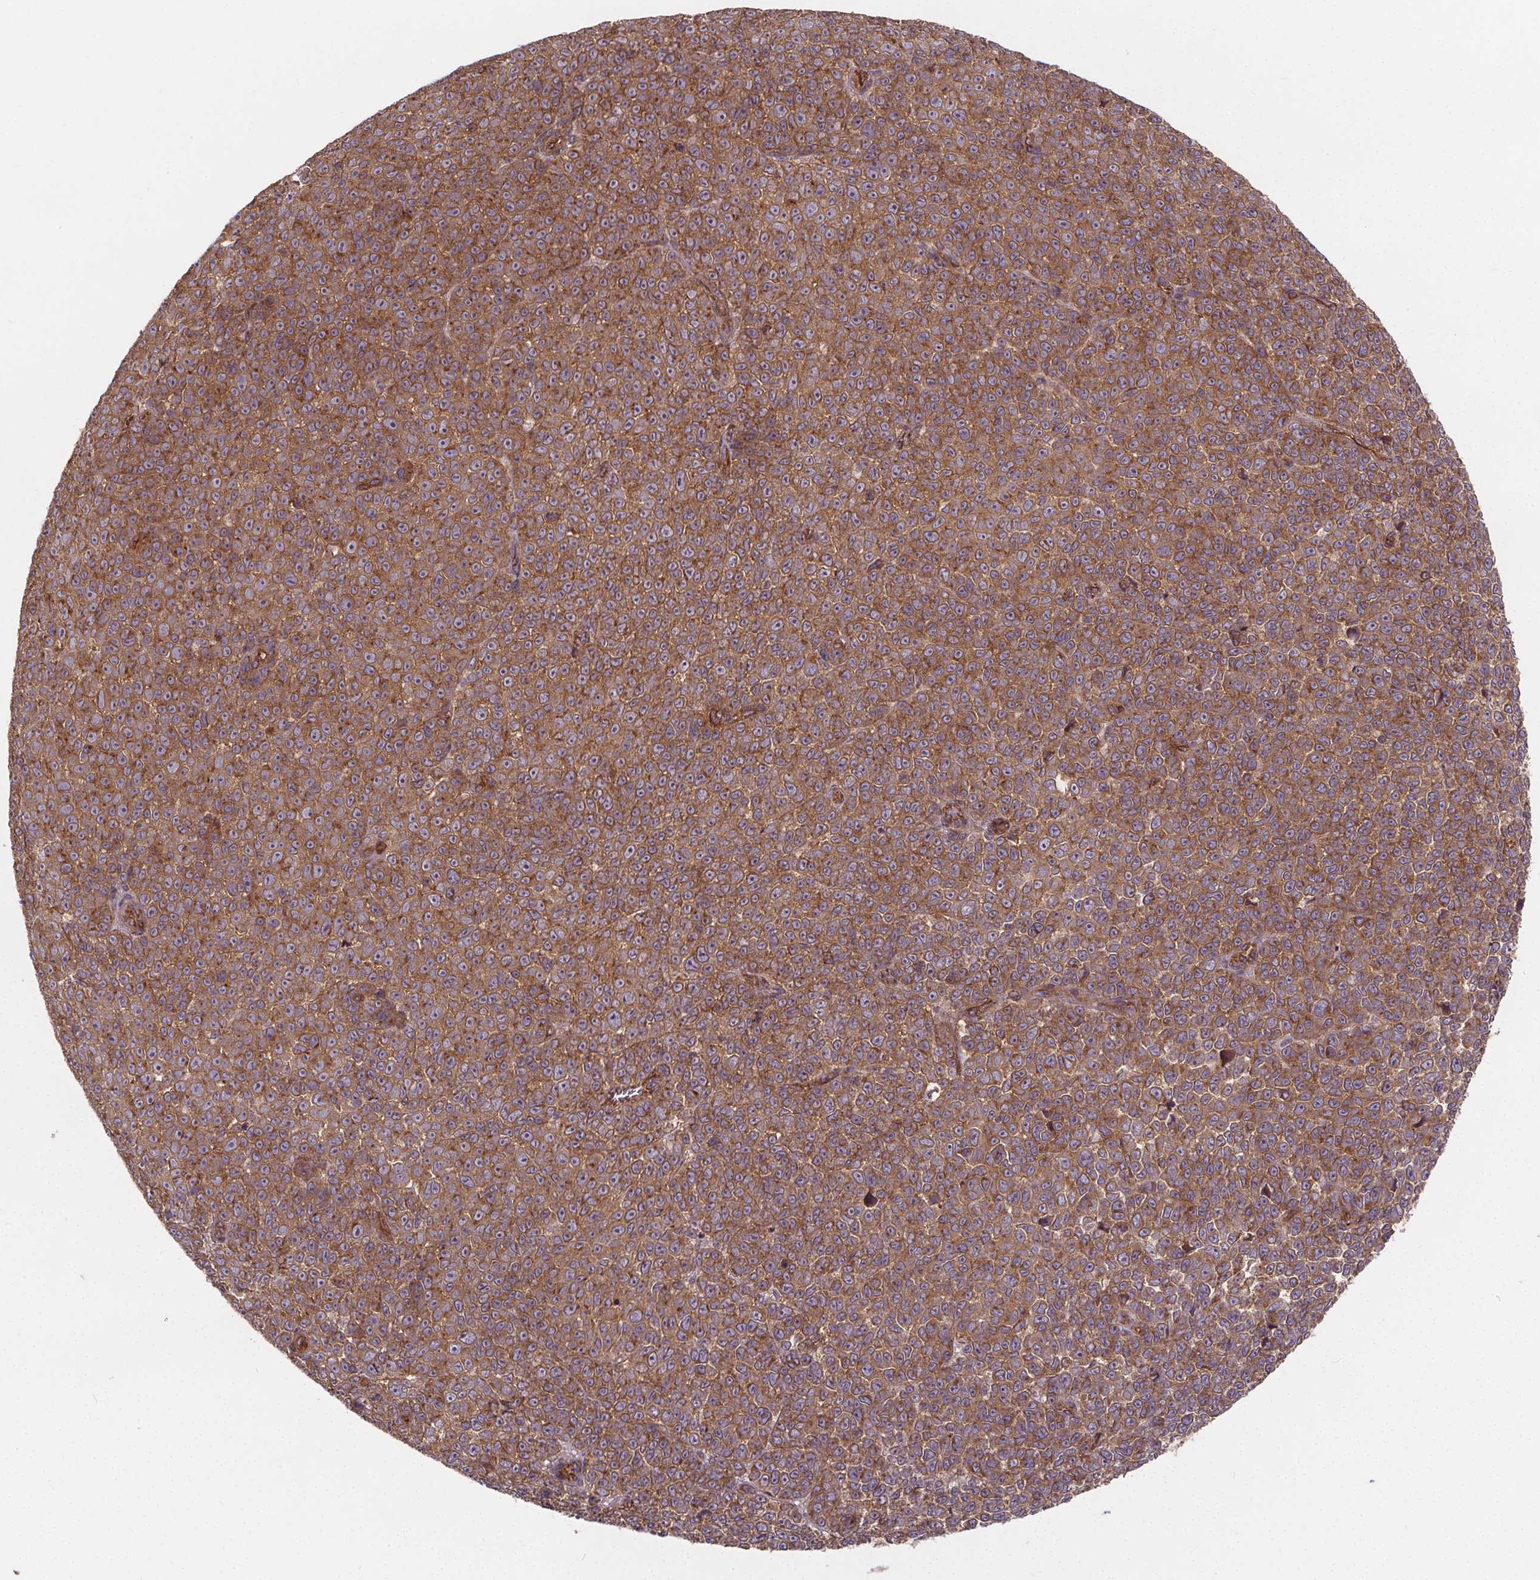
{"staining": {"intensity": "moderate", "quantity": ">75%", "location": "cytoplasmic/membranous"}, "tissue": "melanoma", "cell_type": "Tumor cells", "image_type": "cancer", "snomed": [{"axis": "morphology", "description": "Malignant melanoma, NOS"}, {"axis": "topography", "description": "Skin"}], "caption": "Immunohistochemical staining of human melanoma displays medium levels of moderate cytoplasmic/membranous staining in approximately >75% of tumor cells.", "gene": "CLINT1", "patient": {"sex": "female", "age": 95}}